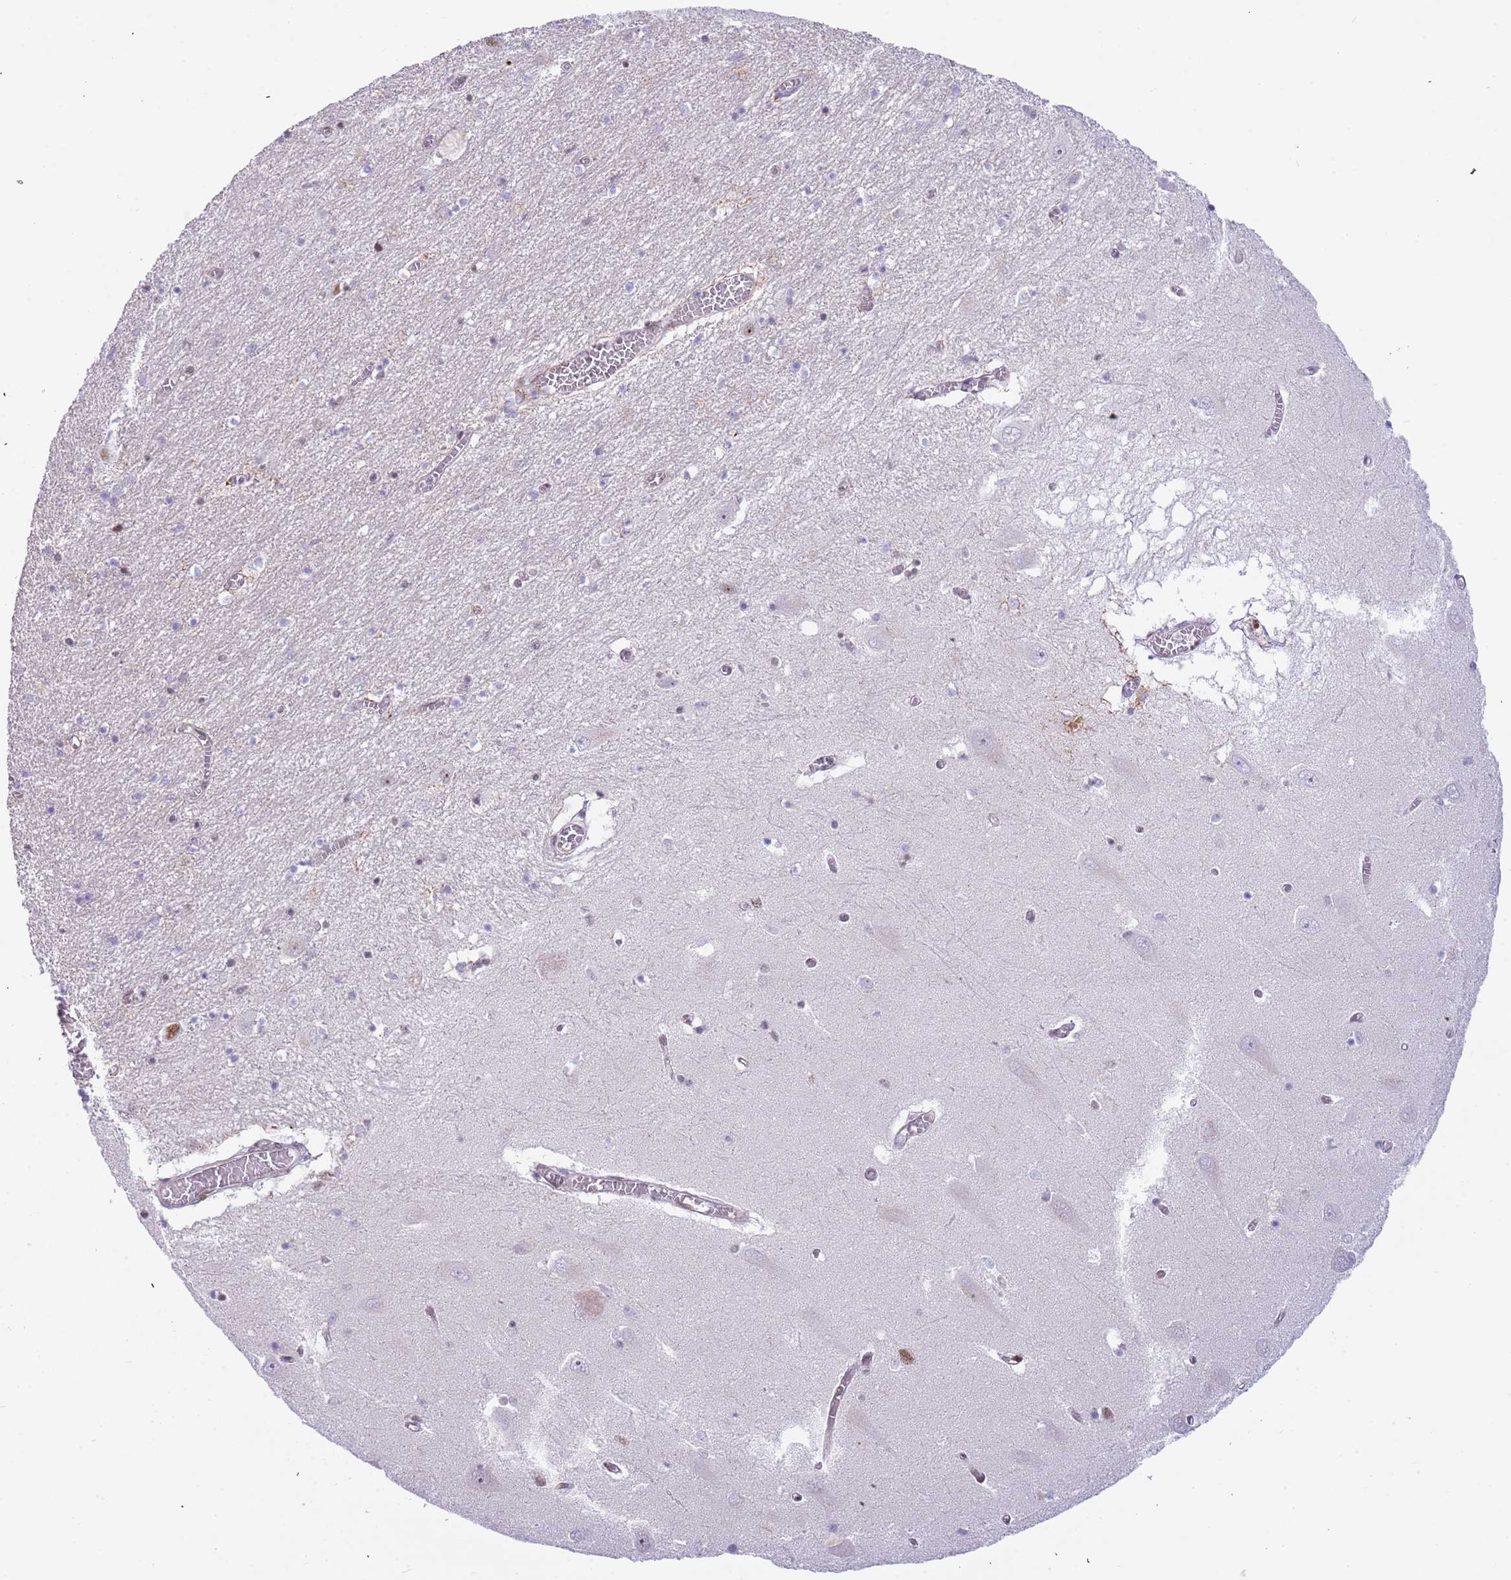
{"staining": {"intensity": "moderate", "quantity": "<25%", "location": "nuclear"}, "tissue": "hippocampus", "cell_type": "Glial cells", "image_type": "normal", "snomed": [{"axis": "morphology", "description": "Normal tissue, NOS"}, {"axis": "topography", "description": "Hippocampus"}], "caption": "IHC (DAB (3,3'-diaminobenzidine)) staining of normal human hippocampus shows moderate nuclear protein expression in about <25% of glial cells.", "gene": "LRMDA", "patient": {"sex": "male", "age": 70}}